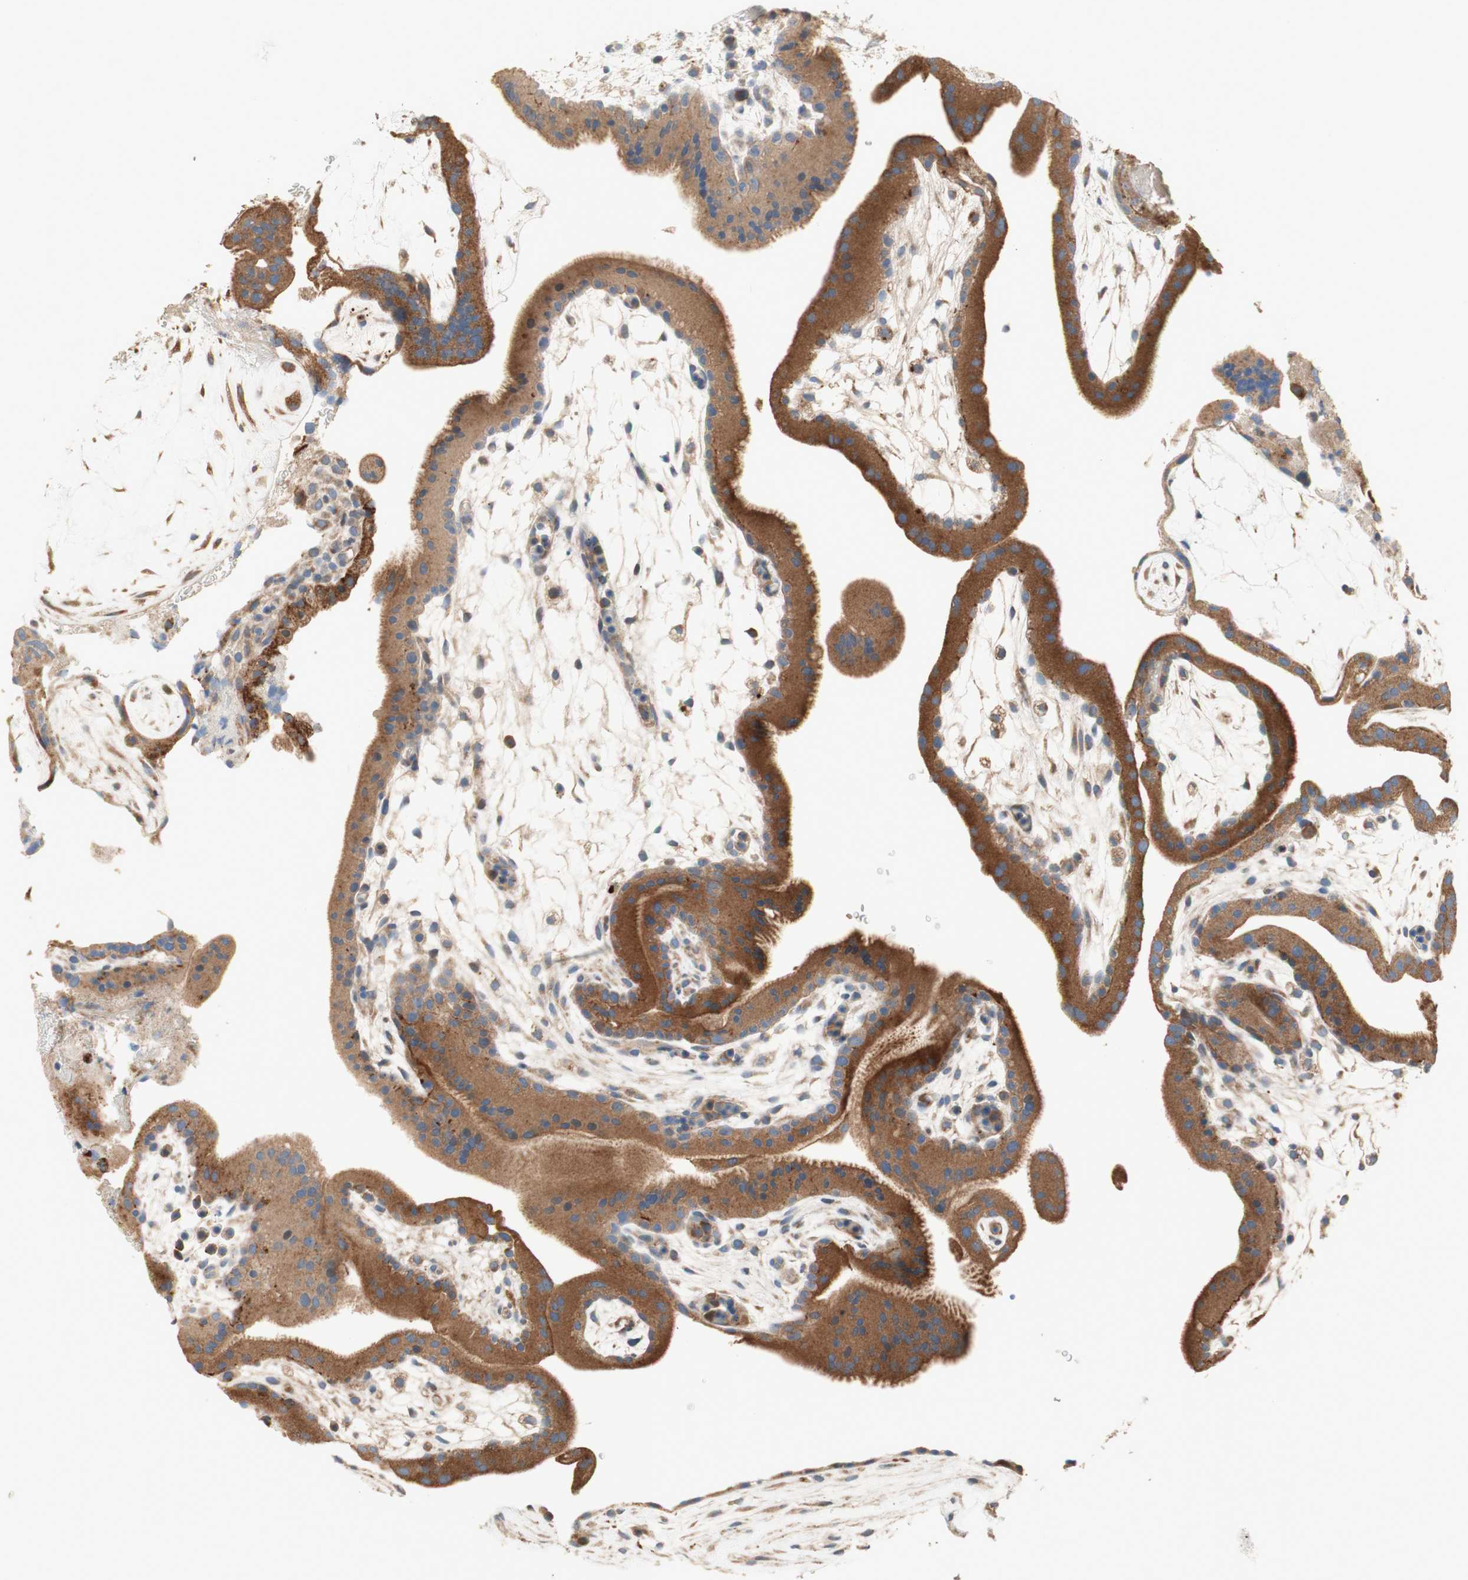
{"staining": {"intensity": "moderate", "quantity": ">75%", "location": "cytoplasmic/membranous"}, "tissue": "placenta", "cell_type": "Trophoblastic cells", "image_type": "normal", "snomed": [{"axis": "morphology", "description": "Normal tissue, NOS"}, {"axis": "topography", "description": "Placenta"}], "caption": "Placenta stained with a brown dye demonstrates moderate cytoplasmic/membranous positive staining in about >75% of trophoblastic cells.", "gene": "PTPN21", "patient": {"sex": "female", "age": 19}}